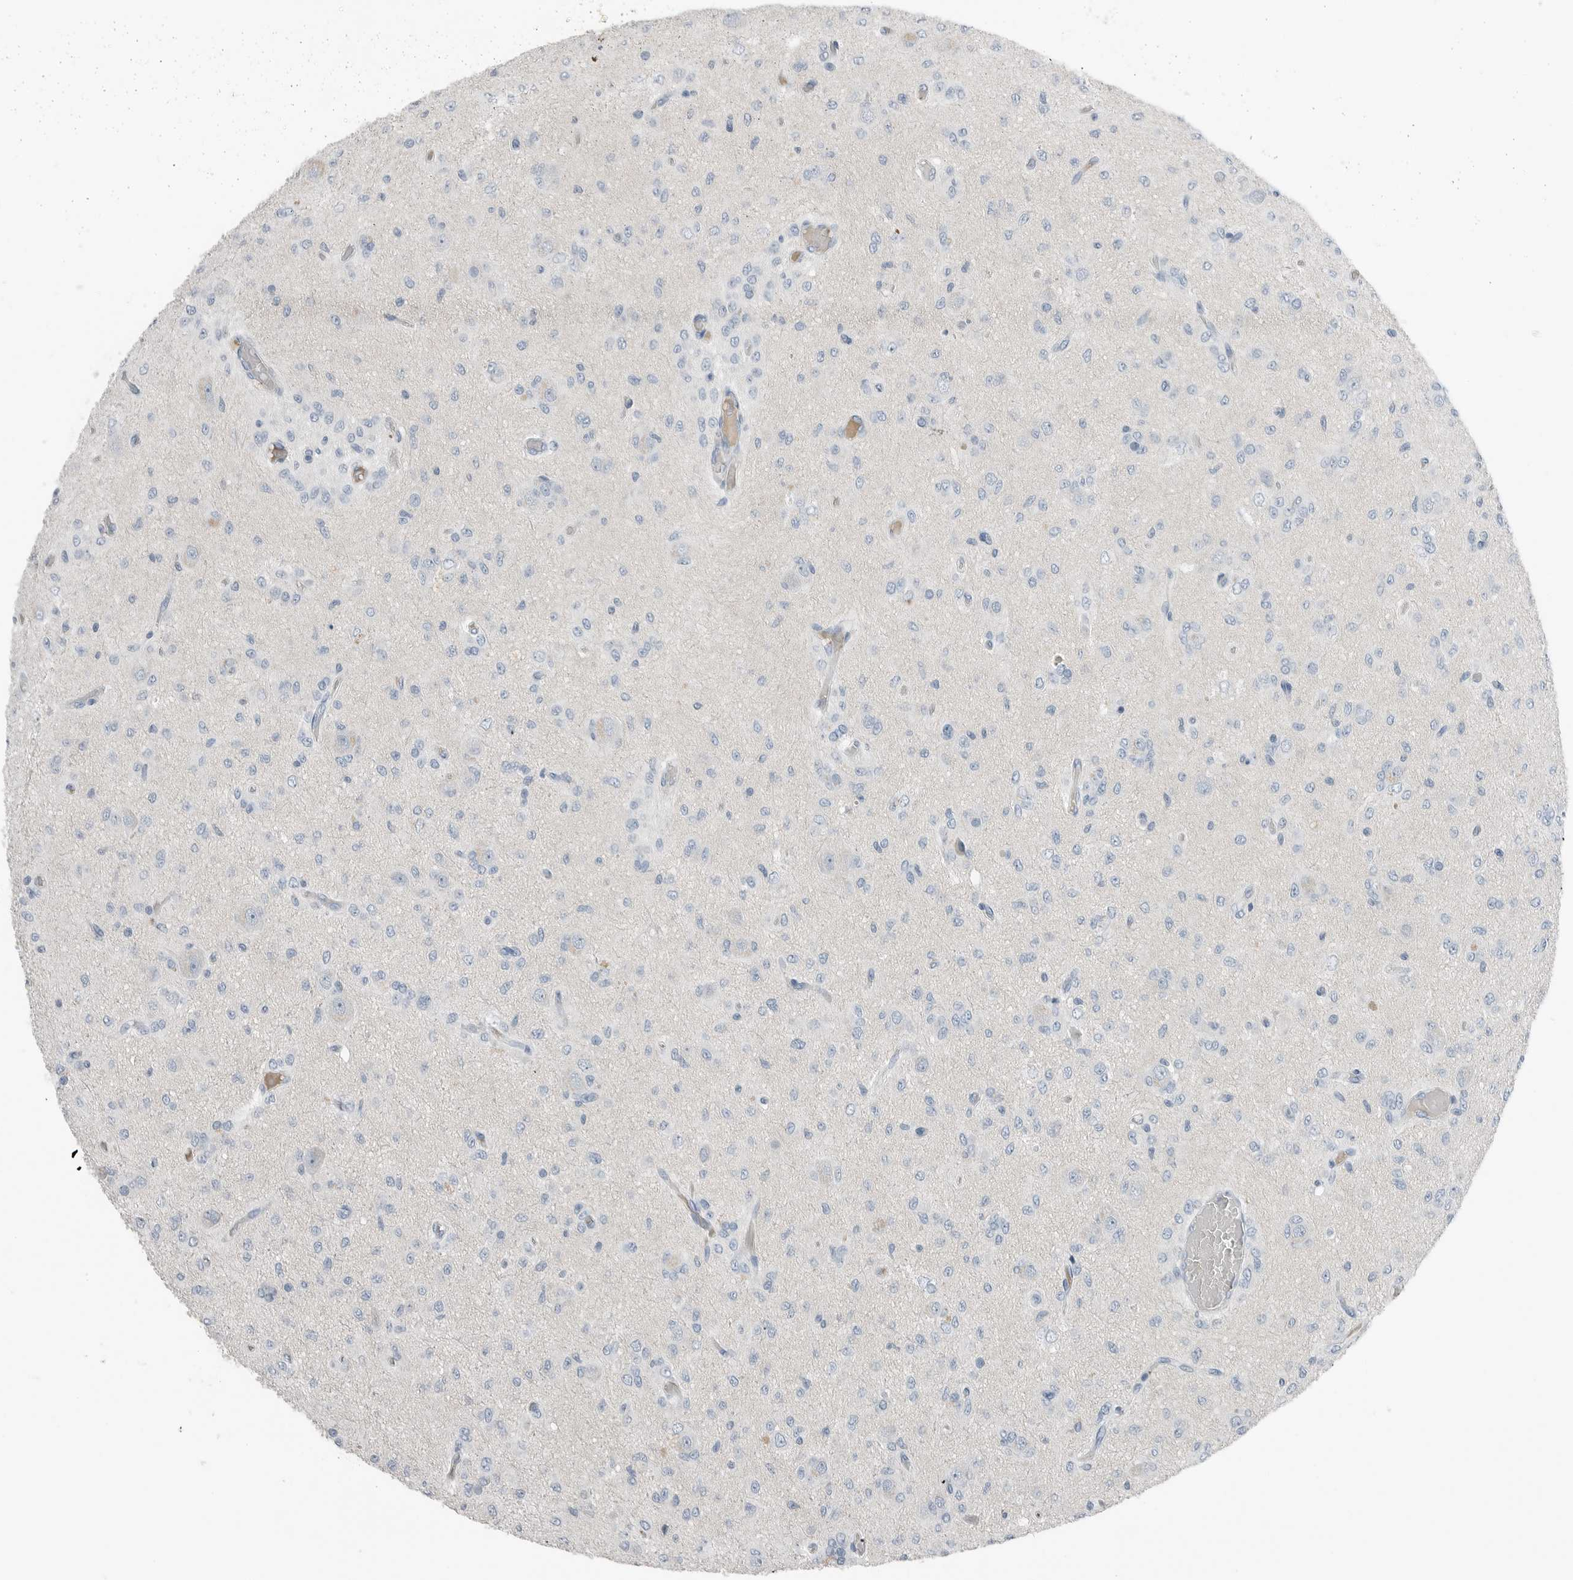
{"staining": {"intensity": "negative", "quantity": "none", "location": "none"}, "tissue": "glioma", "cell_type": "Tumor cells", "image_type": "cancer", "snomed": [{"axis": "morphology", "description": "Glioma, malignant, High grade"}, {"axis": "topography", "description": "Brain"}], "caption": "IHC image of high-grade glioma (malignant) stained for a protein (brown), which reveals no staining in tumor cells. (Stains: DAB immunohistochemistry with hematoxylin counter stain, Microscopy: brightfield microscopy at high magnification).", "gene": "SERPINB7", "patient": {"sex": "female", "age": 59}}